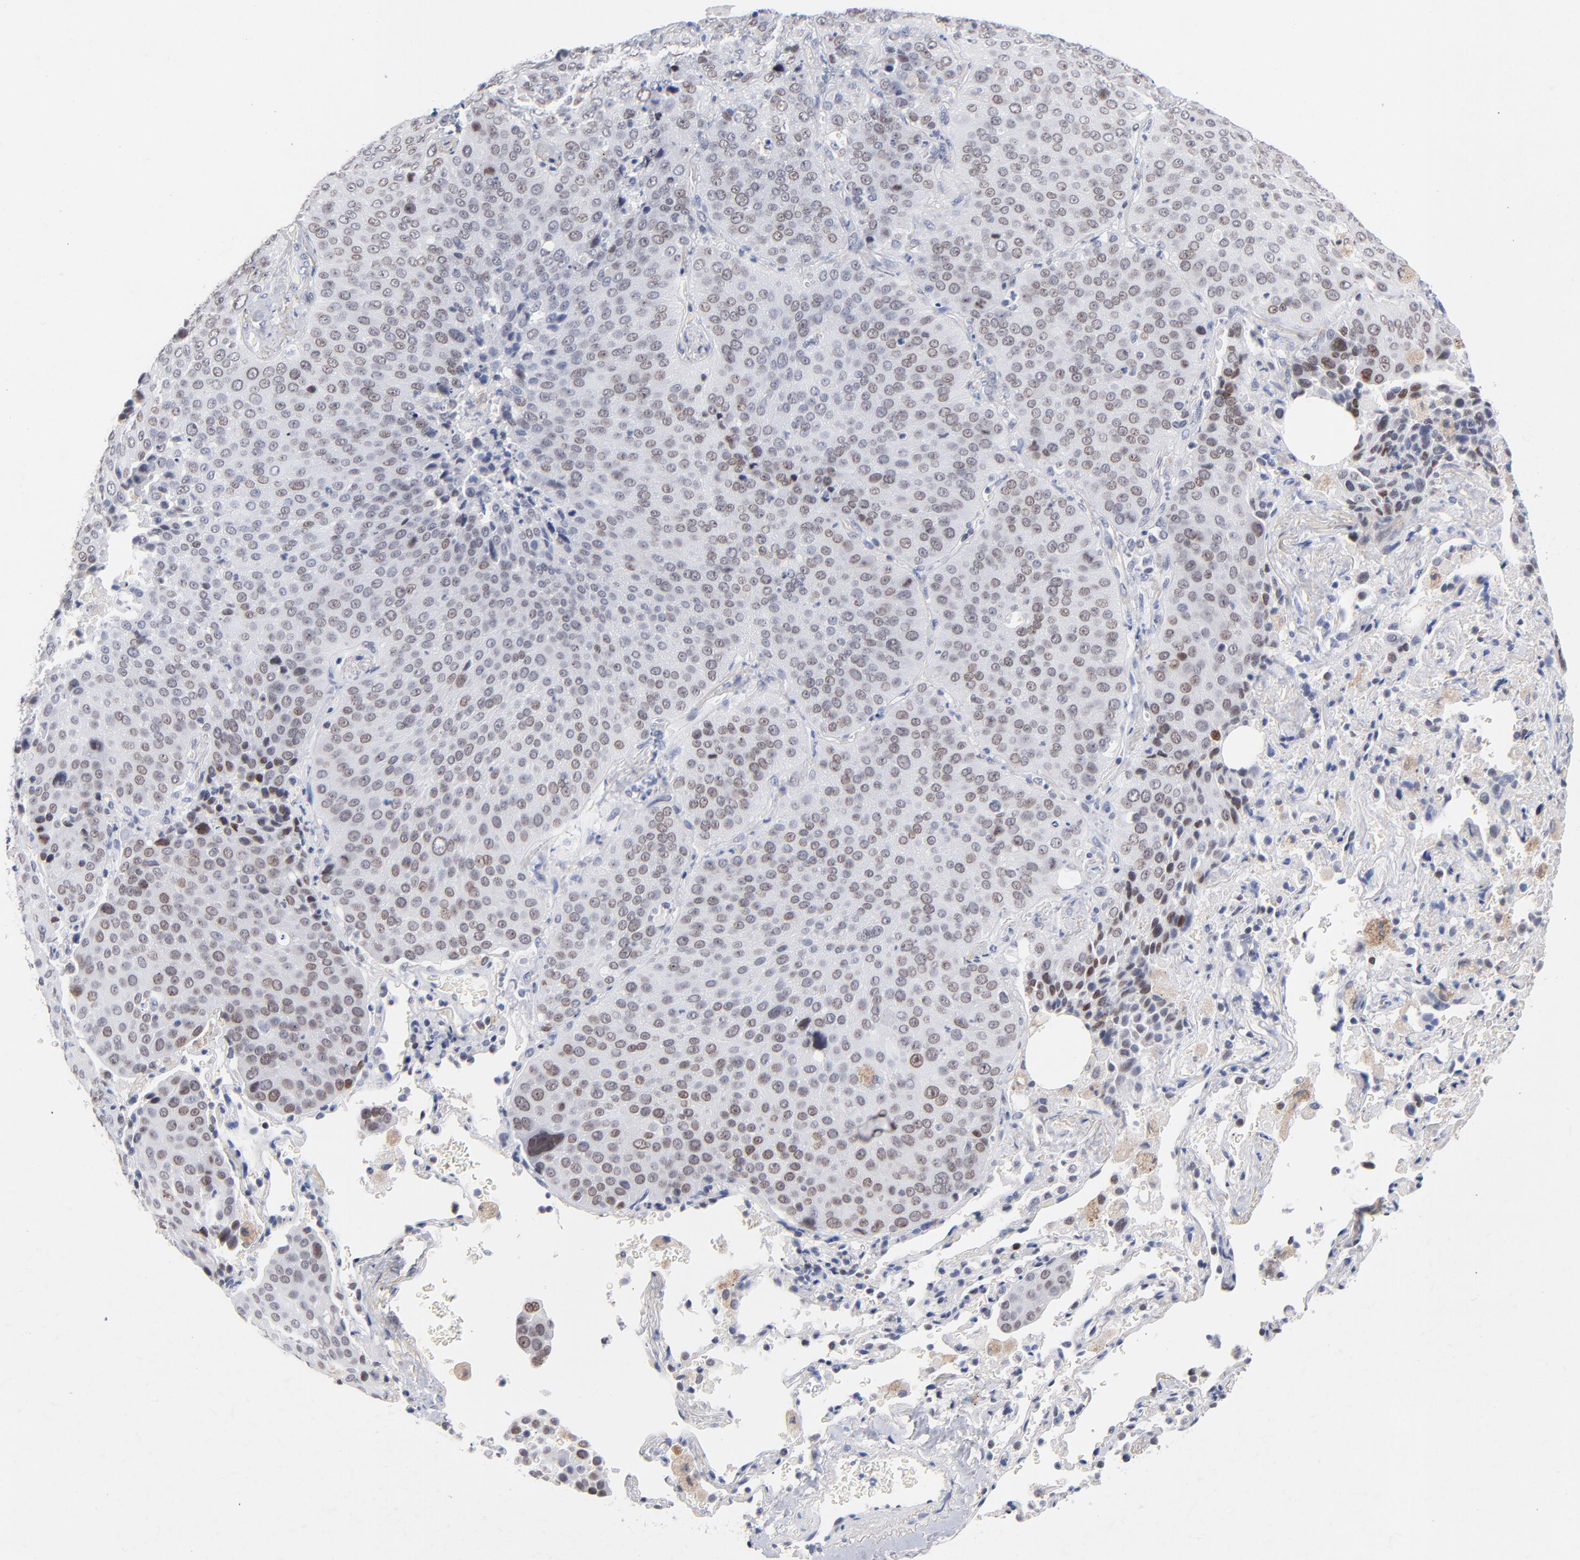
{"staining": {"intensity": "weak", "quantity": "25%-75%", "location": "nuclear"}, "tissue": "lung cancer", "cell_type": "Tumor cells", "image_type": "cancer", "snomed": [{"axis": "morphology", "description": "Squamous cell carcinoma, NOS"}, {"axis": "topography", "description": "Lung"}], "caption": "Lung cancer stained with a brown dye exhibits weak nuclear positive expression in approximately 25%-75% of tumor cells.", "gene": "ORC2", "patient": {"sex": "male", "age": 54}}